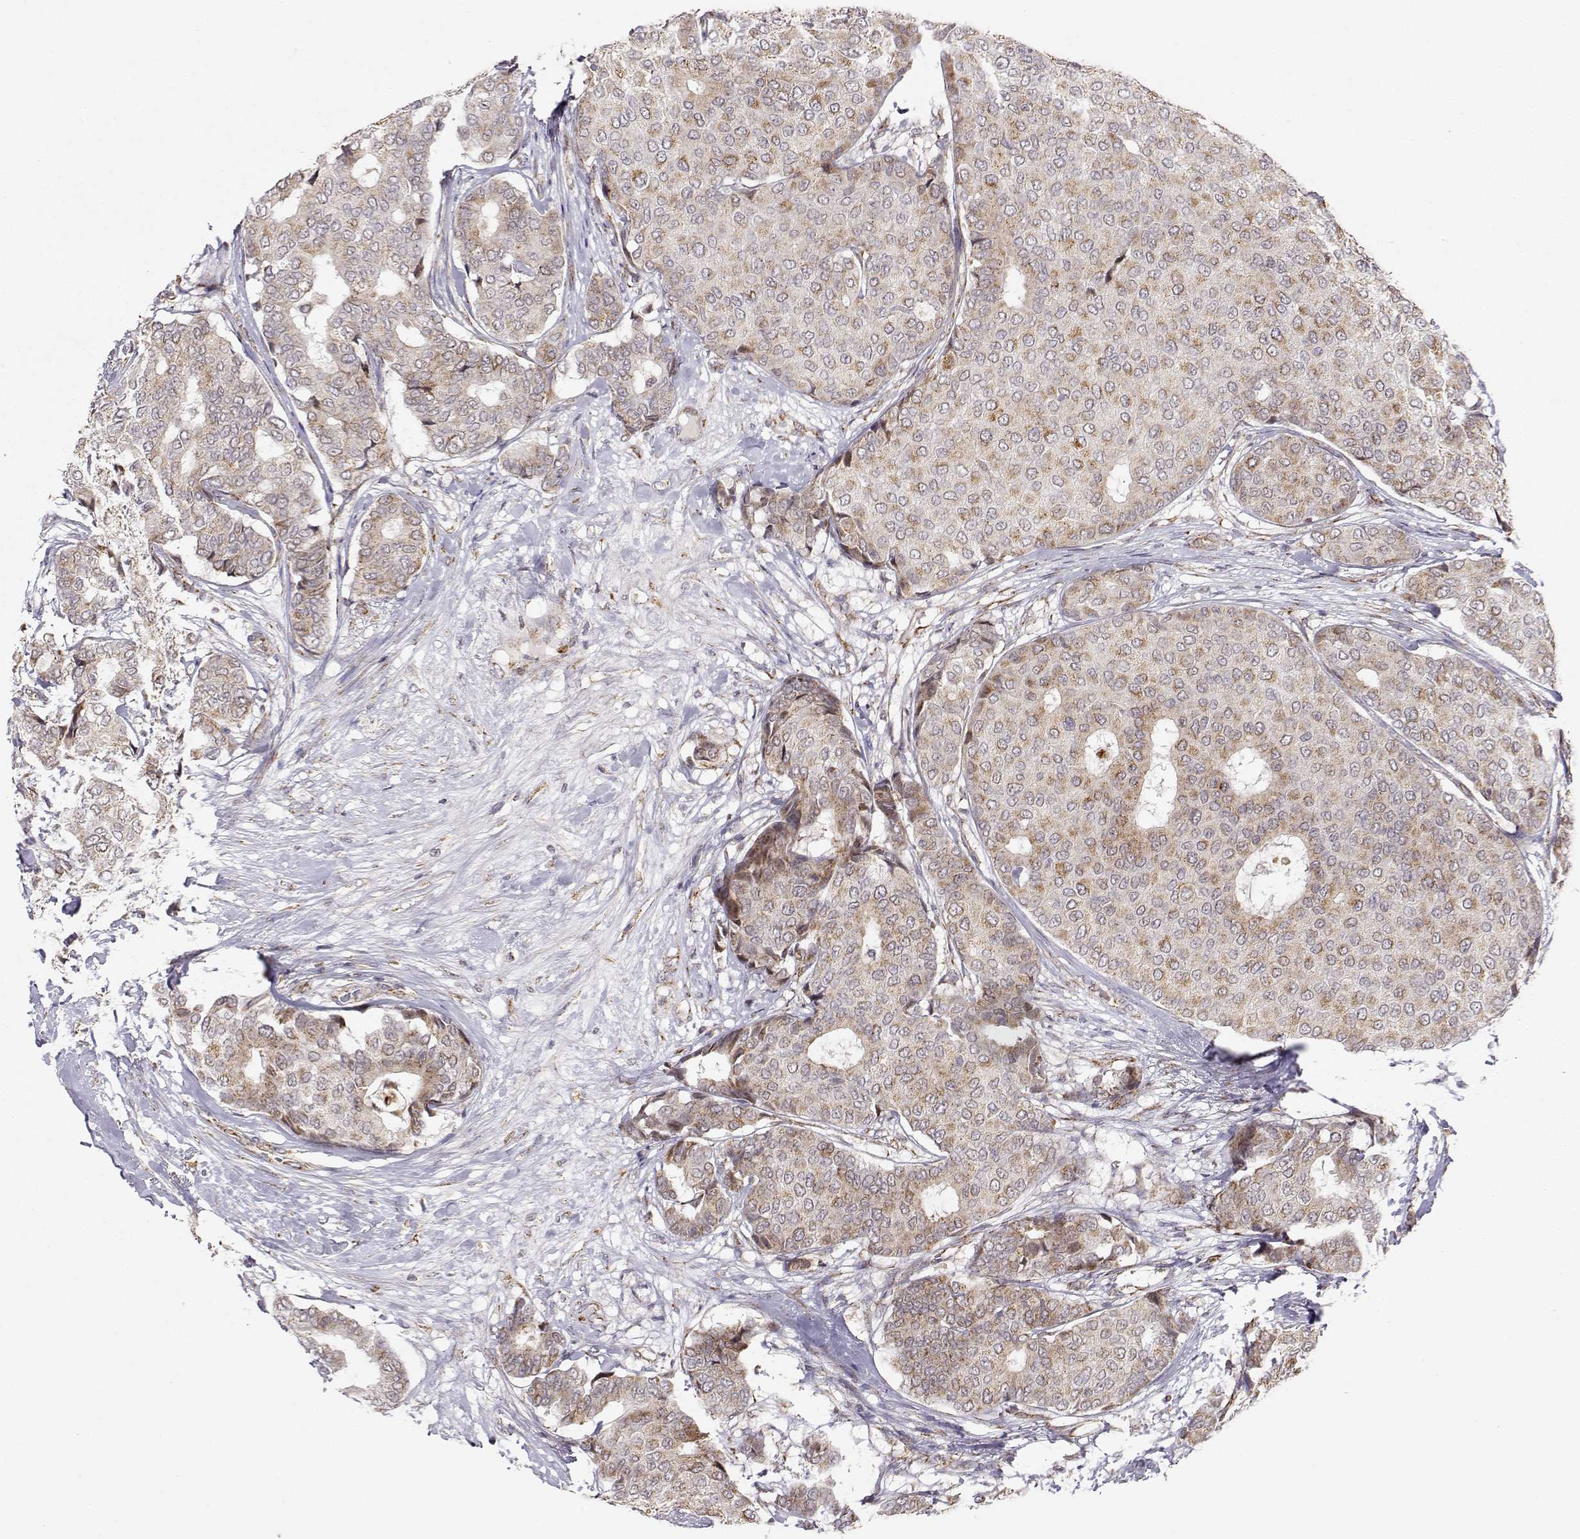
{"staining": {"intensity": "weak", "quantity": ">75%", "location": "cytoplasmic/membranous"}, "tissue": "breast cancer", "cell_type": "Tumor cells", "image_type": "cancer", "snomed": [{"axis": "morphology", "description": "Duct carcinoma"}, {"axis": "topography", "description": "Breast"}], "caption": "Protein staining of breast cancer (infiltrating ductal carcinoma) tissue displays weak cytoplasmic/membranous expression in approximately >75% of tumor cells.", "gene": "EXOG", "patient": {"sex": "female", "age": 75}}